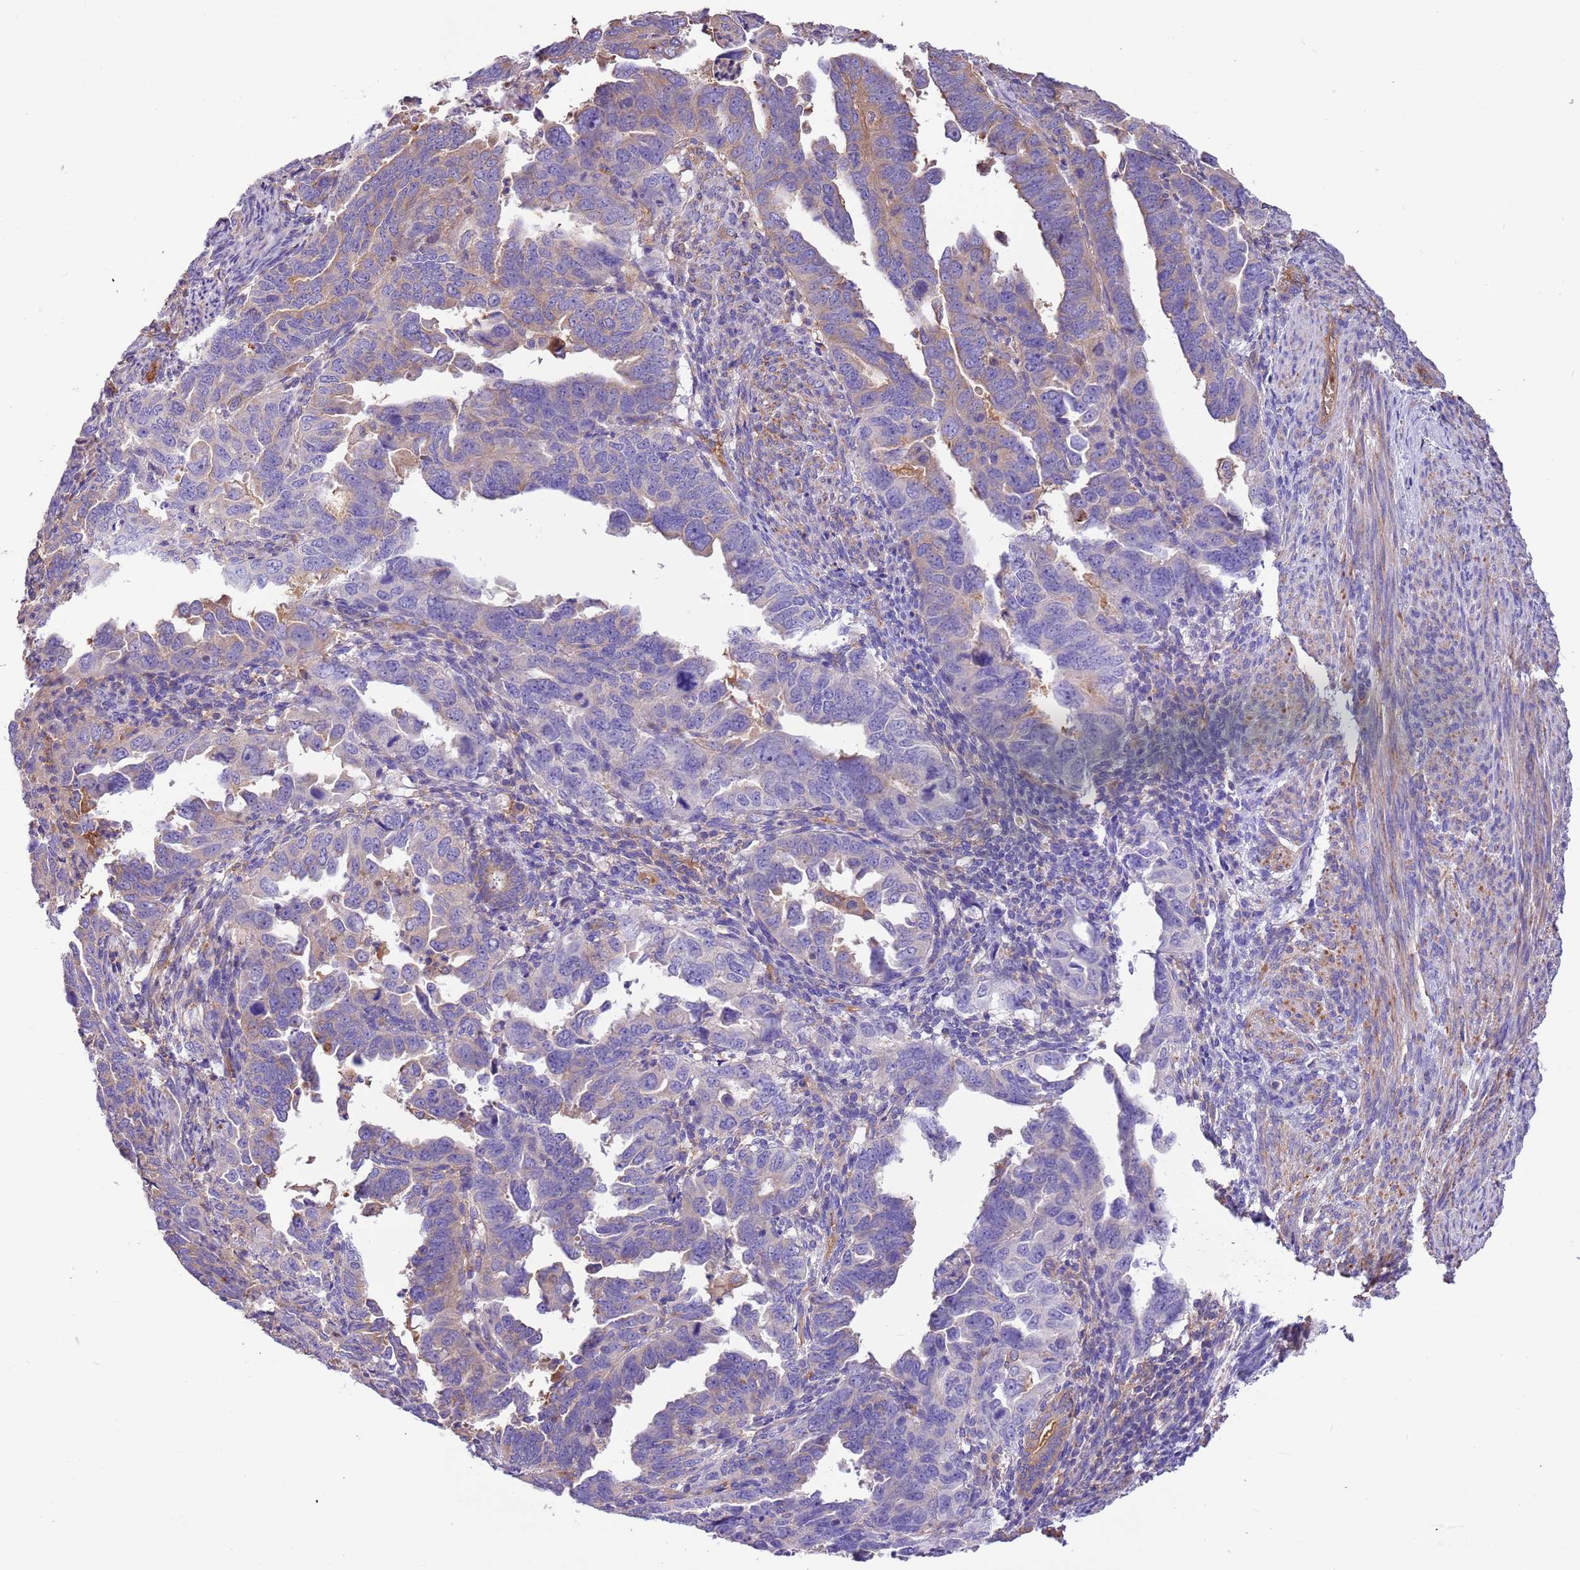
{"staining": {"intensity": "weak", "quantity": "<25%", "location": "cytoplasmic/membranous"}, "tissue": "endometrial cancer", "cell_type": "Tumor cells", "image_type": "cancer", "snomed": [{"axis": "morphology", "description": "Adenocarcinoma, NOS"}, {"axis": "topography", "description": "Endometrium"}], "caption": "The histopathology image reveals no significant expression in tumor cells of endometrial cancer (adenocarcinoma).", "gene": "NAALADL1", "patient": {"sex": "female", "age": 65}}